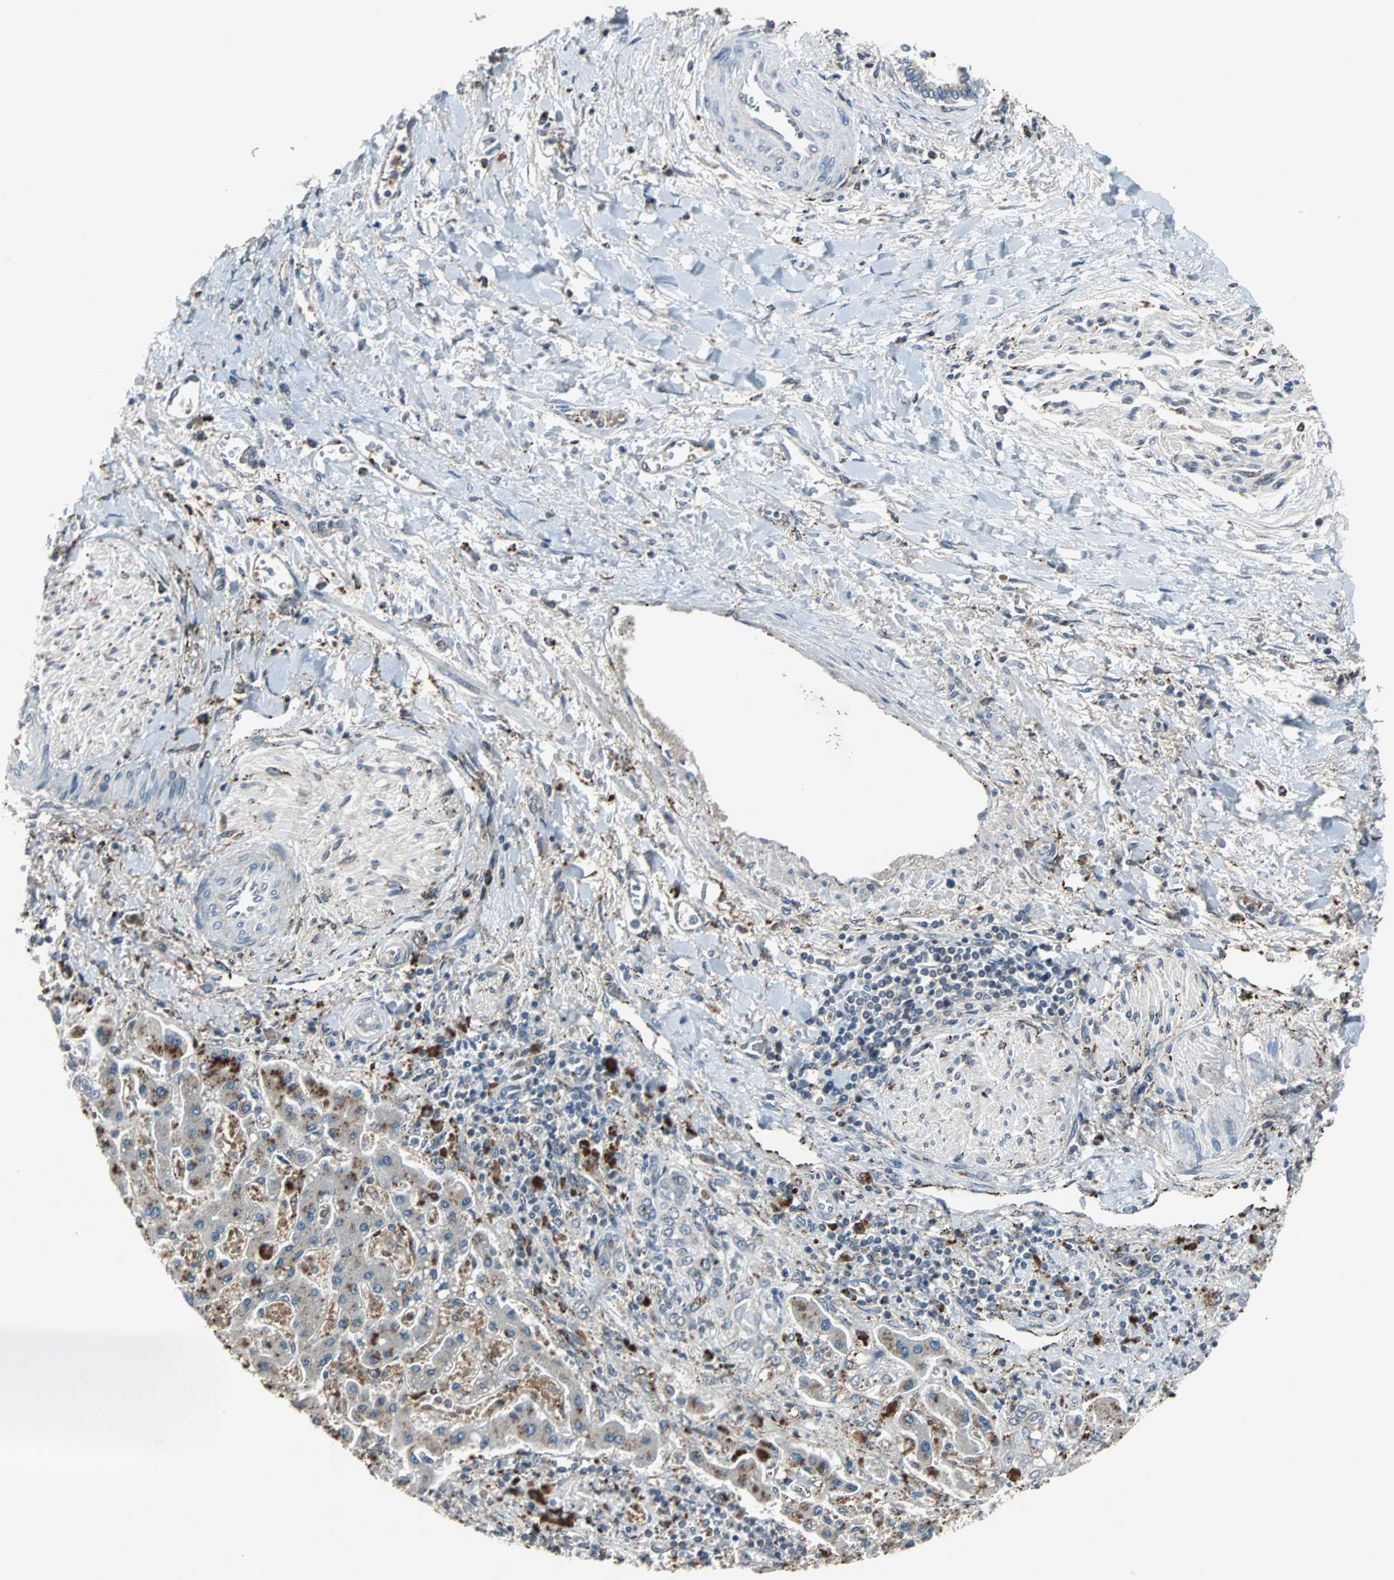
{"staining": {"intensity": "strong", "quantity": ">75%", "location": "cytoplasmic/membranous"}, "tissue": "liver cancer", "cell_type": "Tumor cells", "image_type": "cancer", "snomed": [{"axis": "morphology", "description": "Cholangiocarcinoma"}, {"axis": "topography", "description": "Liver"}], "caption": "An IHC micrograph of neoplastic tissue is shown. Protein staining in brown shows strong cytoplasmic/membranous positivity in liver cancer (cholangiocarcinoma) within tumor cells.", "gene": "HLX", "patient": {"sex": "male", "age": 50}}